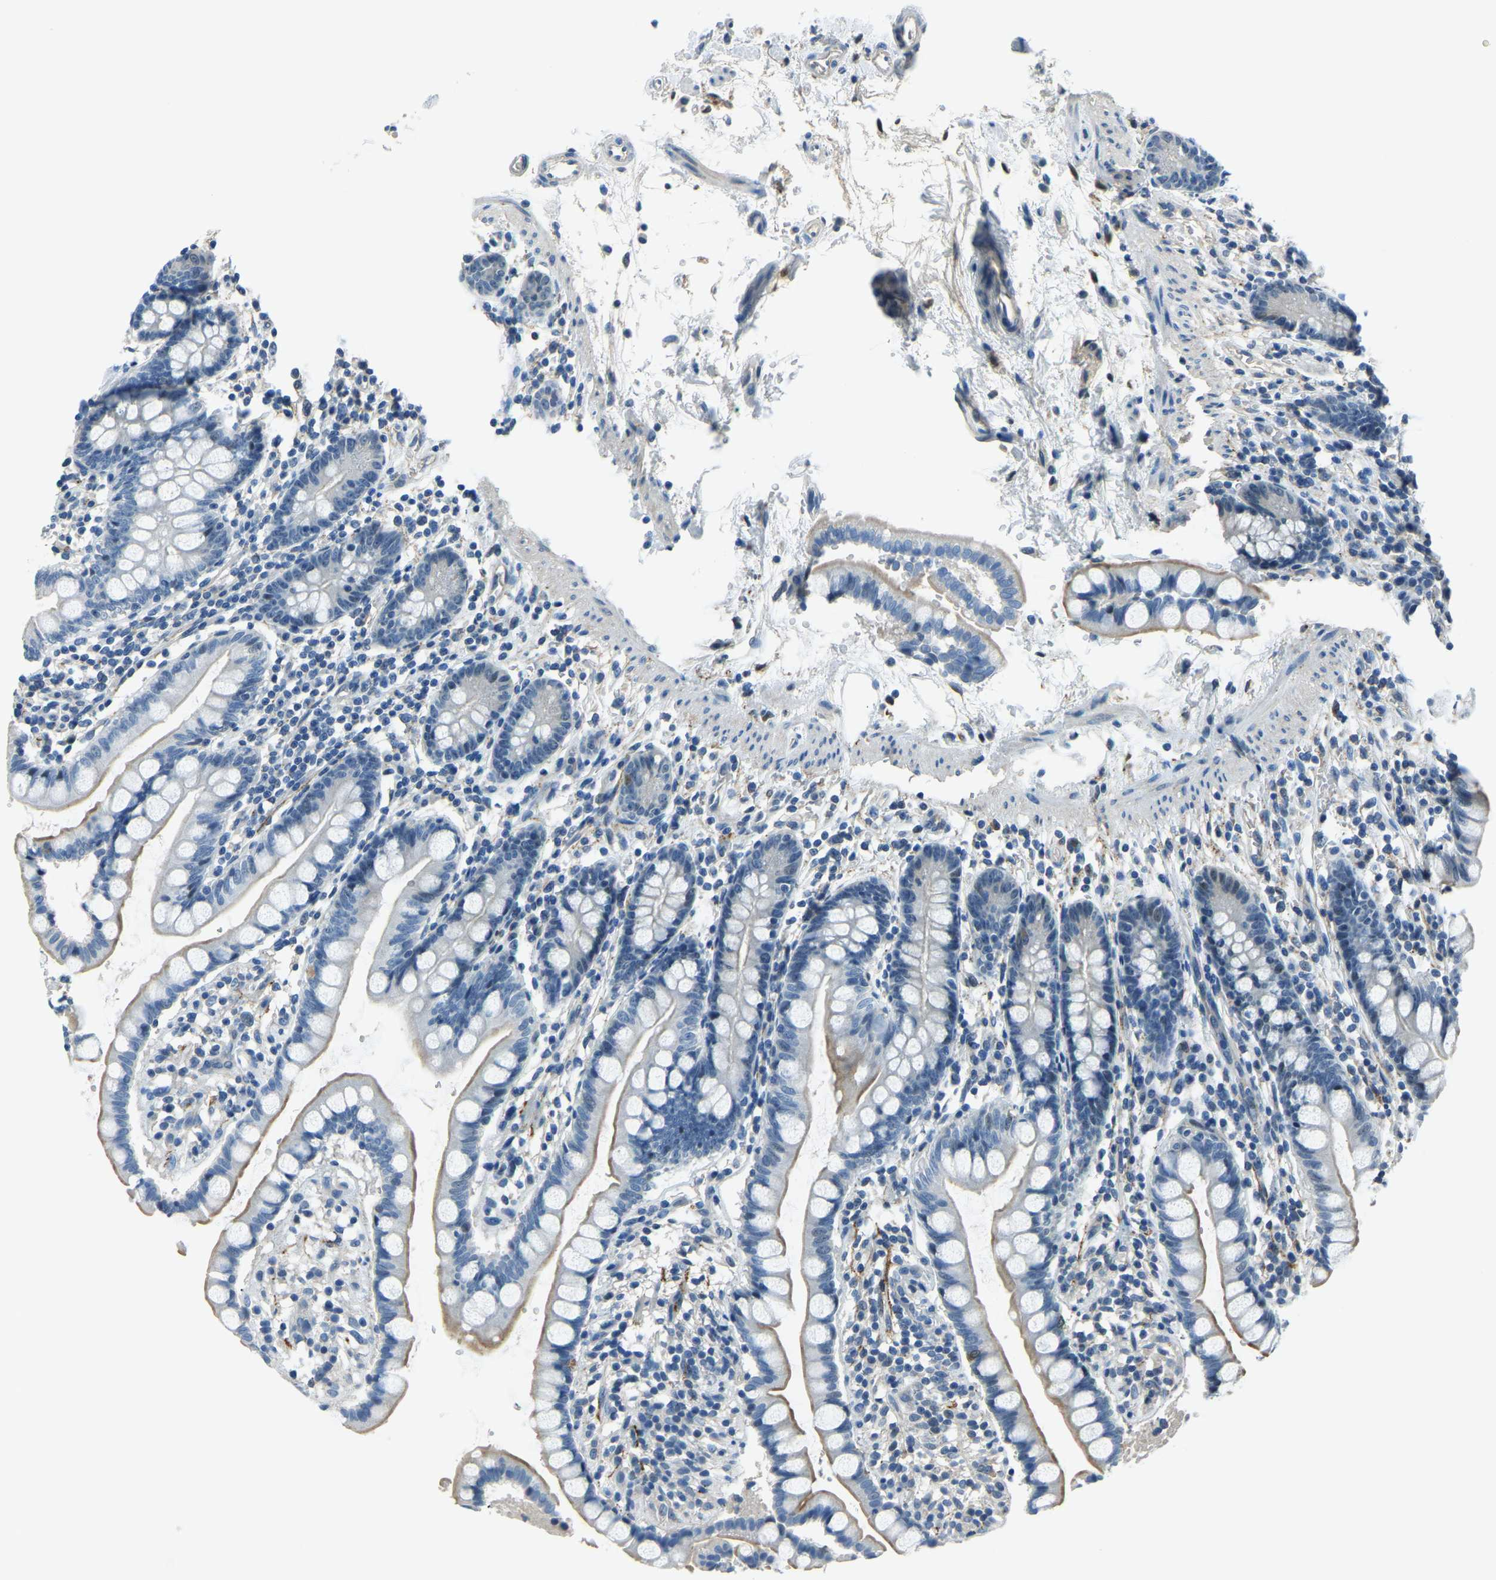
{"staining": {"intensity": "weak", "quantity": "25%-75%", "location": "cytoplasmic/membranous"}, "tissue": "small intestine", "cell_type": "Glandular cells", "image_type": "normal", "snomed": [{"axis": "morphology", "description": "Normal tissue, NOS"}, {"axis": "topography", "description": "Small intestine"}], "caption": "Normal small intestine was stained to show a protein in brown. There is low levels of weak cytoplasmic/membranous staining in approximately 25%-75% of glandular cells. Nuclei are stained in blue.", "gene": "RRP1", "patient": {"sex": "female", "age": 84}}